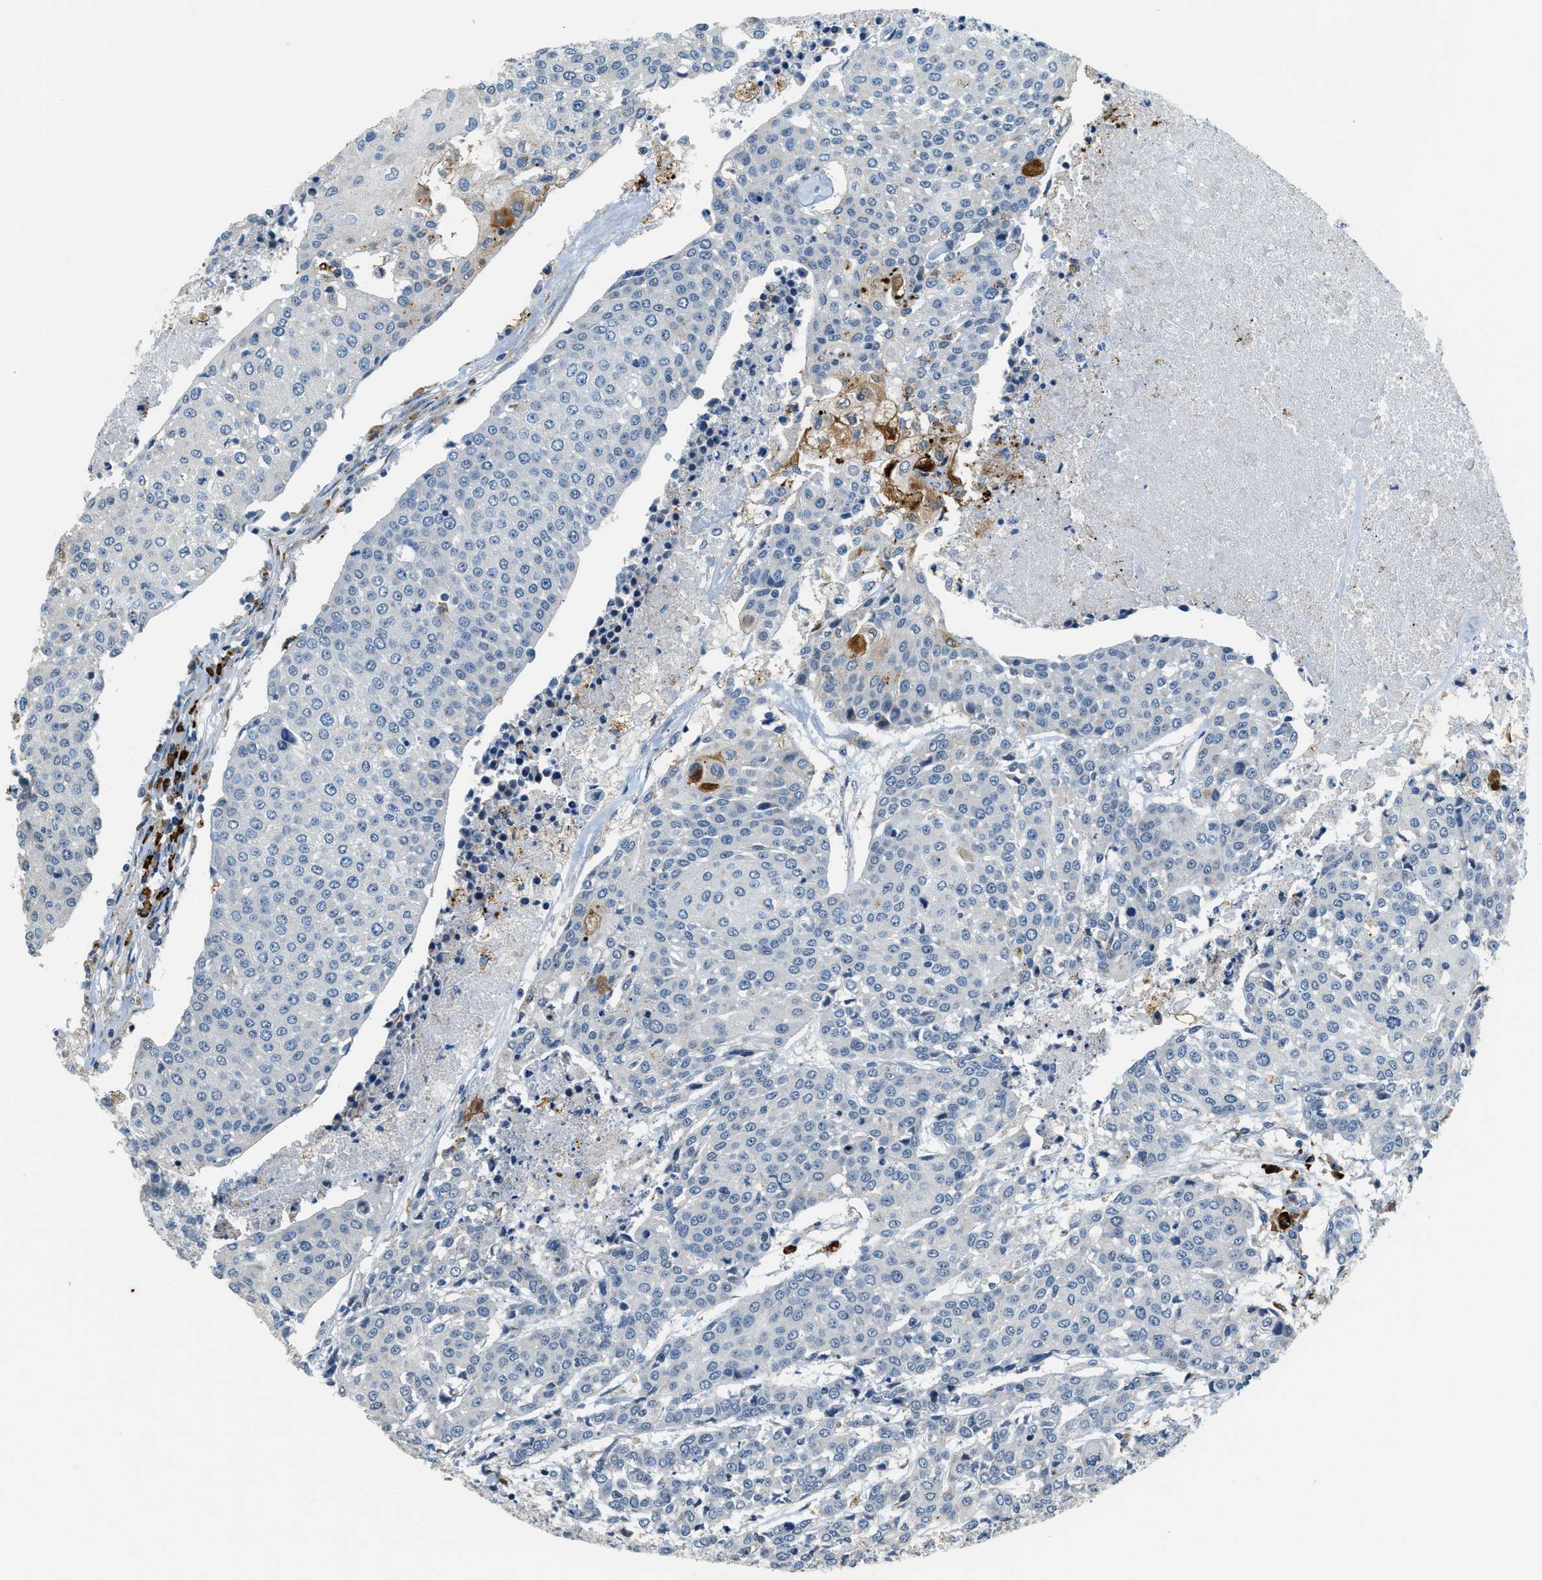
{"staining": {"intensity": "negative", "quantity": "none", "location": "none"}, "tissue": "urothelial cancer", "cell_type": "Tumor cells", "image_type": "cancer", "snomed": [{"axis": "morphology", "description": "Urothelial carcinoma, High grade"}, {"axis": "topography", "description": "Urinary bladder"}], "caption": "A high-resolution histopathology image shows immunohistochemistry (IHC) staining of high-grade urothelial carcinoma, which reveals no significant expression in tumor cells.", "gene": "HERC2", "patient": {"sex": "female", "age": 85}}